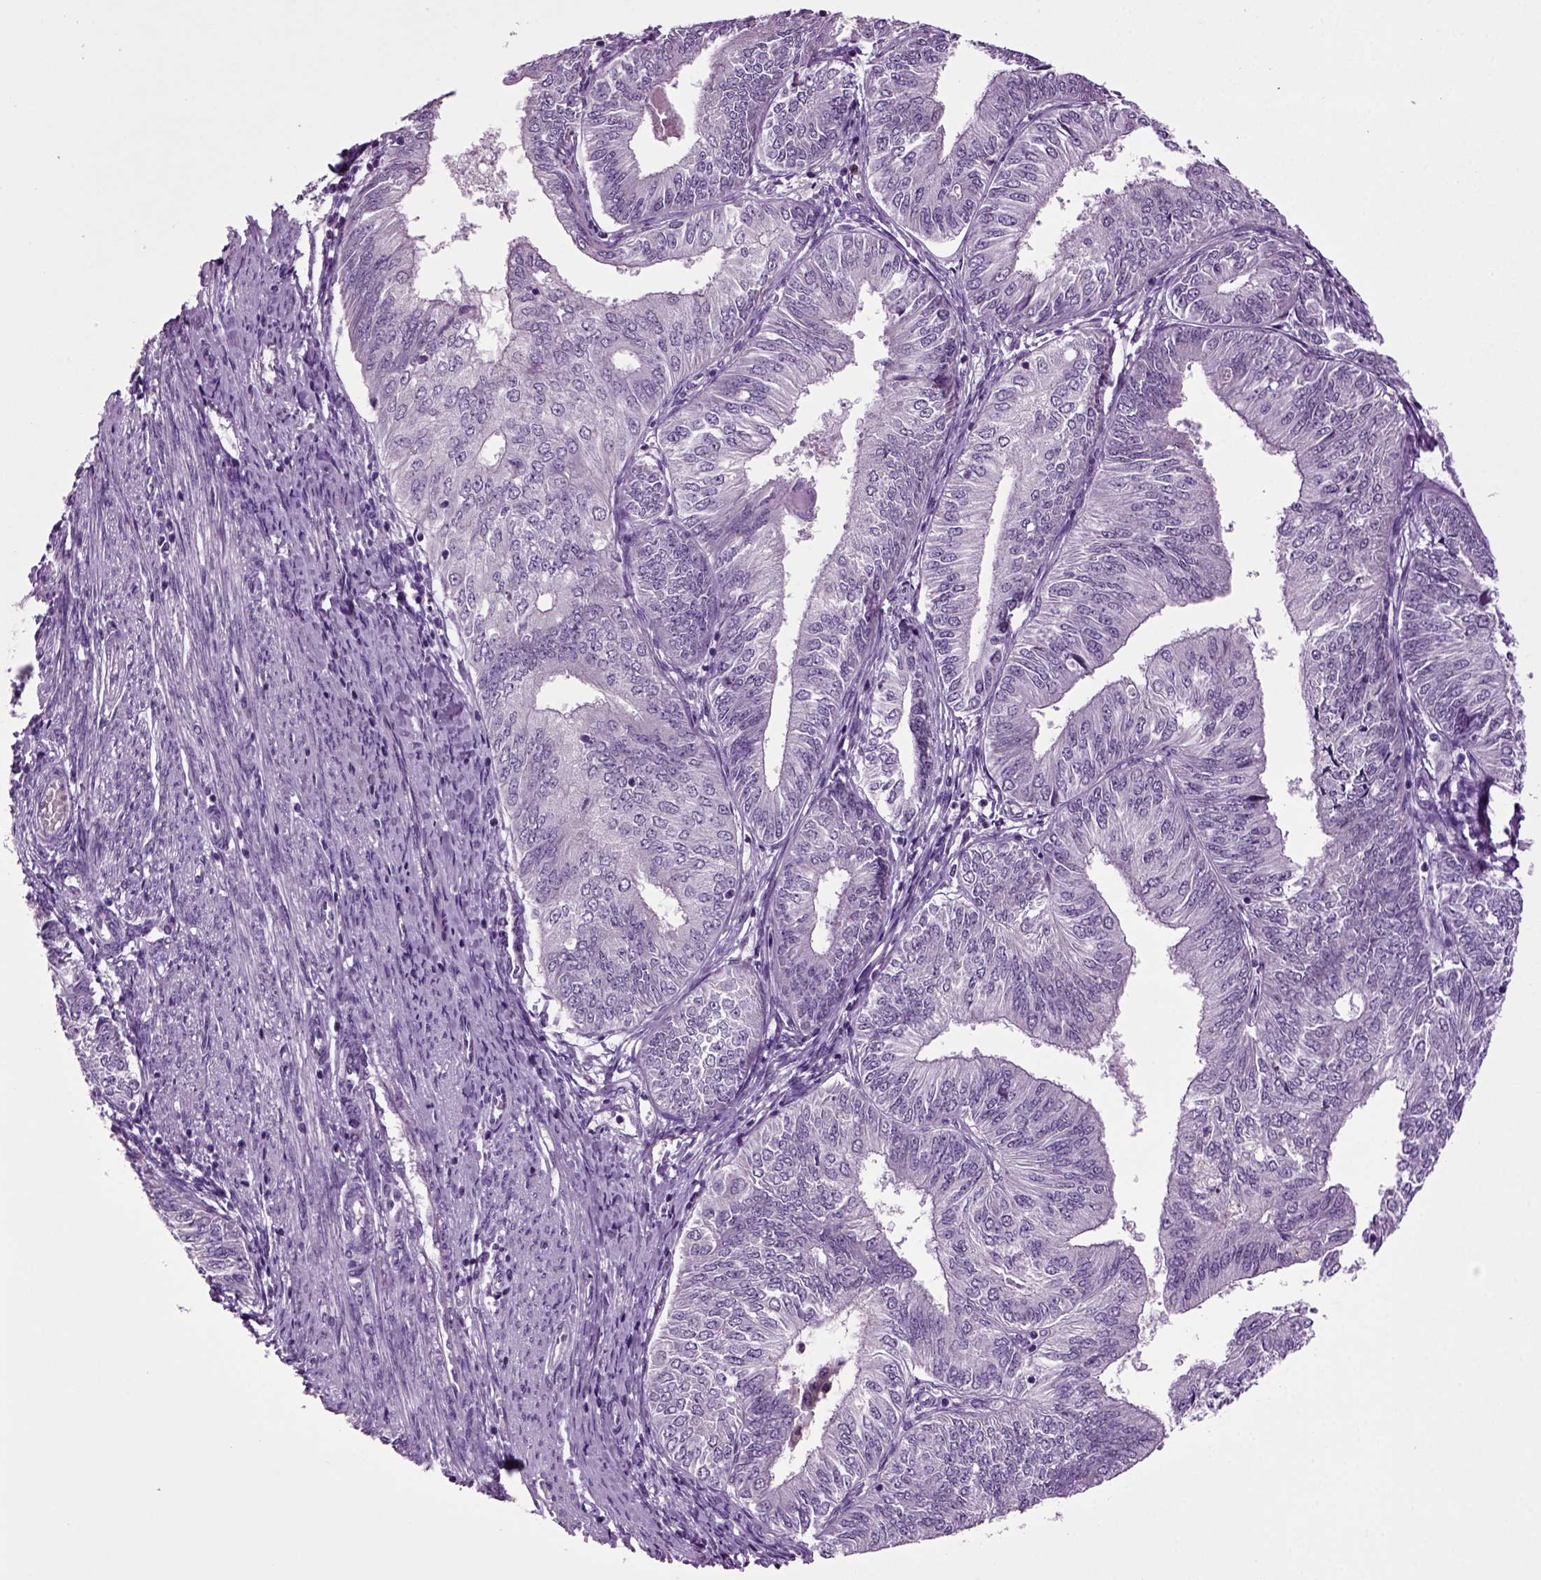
{"staining": {"intensity": "negative", "quantity": "none", "location": "none"}, "tissue": "endometrial cancer", "cell_type": "Tumor cells", "image_type": "cancer", "snomed": [{"axis": "morphology", "description": "Adenocarcinoma, NOS"}, {"axis": "topography", "description": "Endometrium"}], "caption": "Image shows no protein expression in tumor cells of endometrial cancer tissue. (Brightfield microscopy of DAB (3,3'-diaminobenzidine) immunohistochemistry at high magnification).", "gene": "FGF11", "patient": {"sex": "female", "age": 58}}